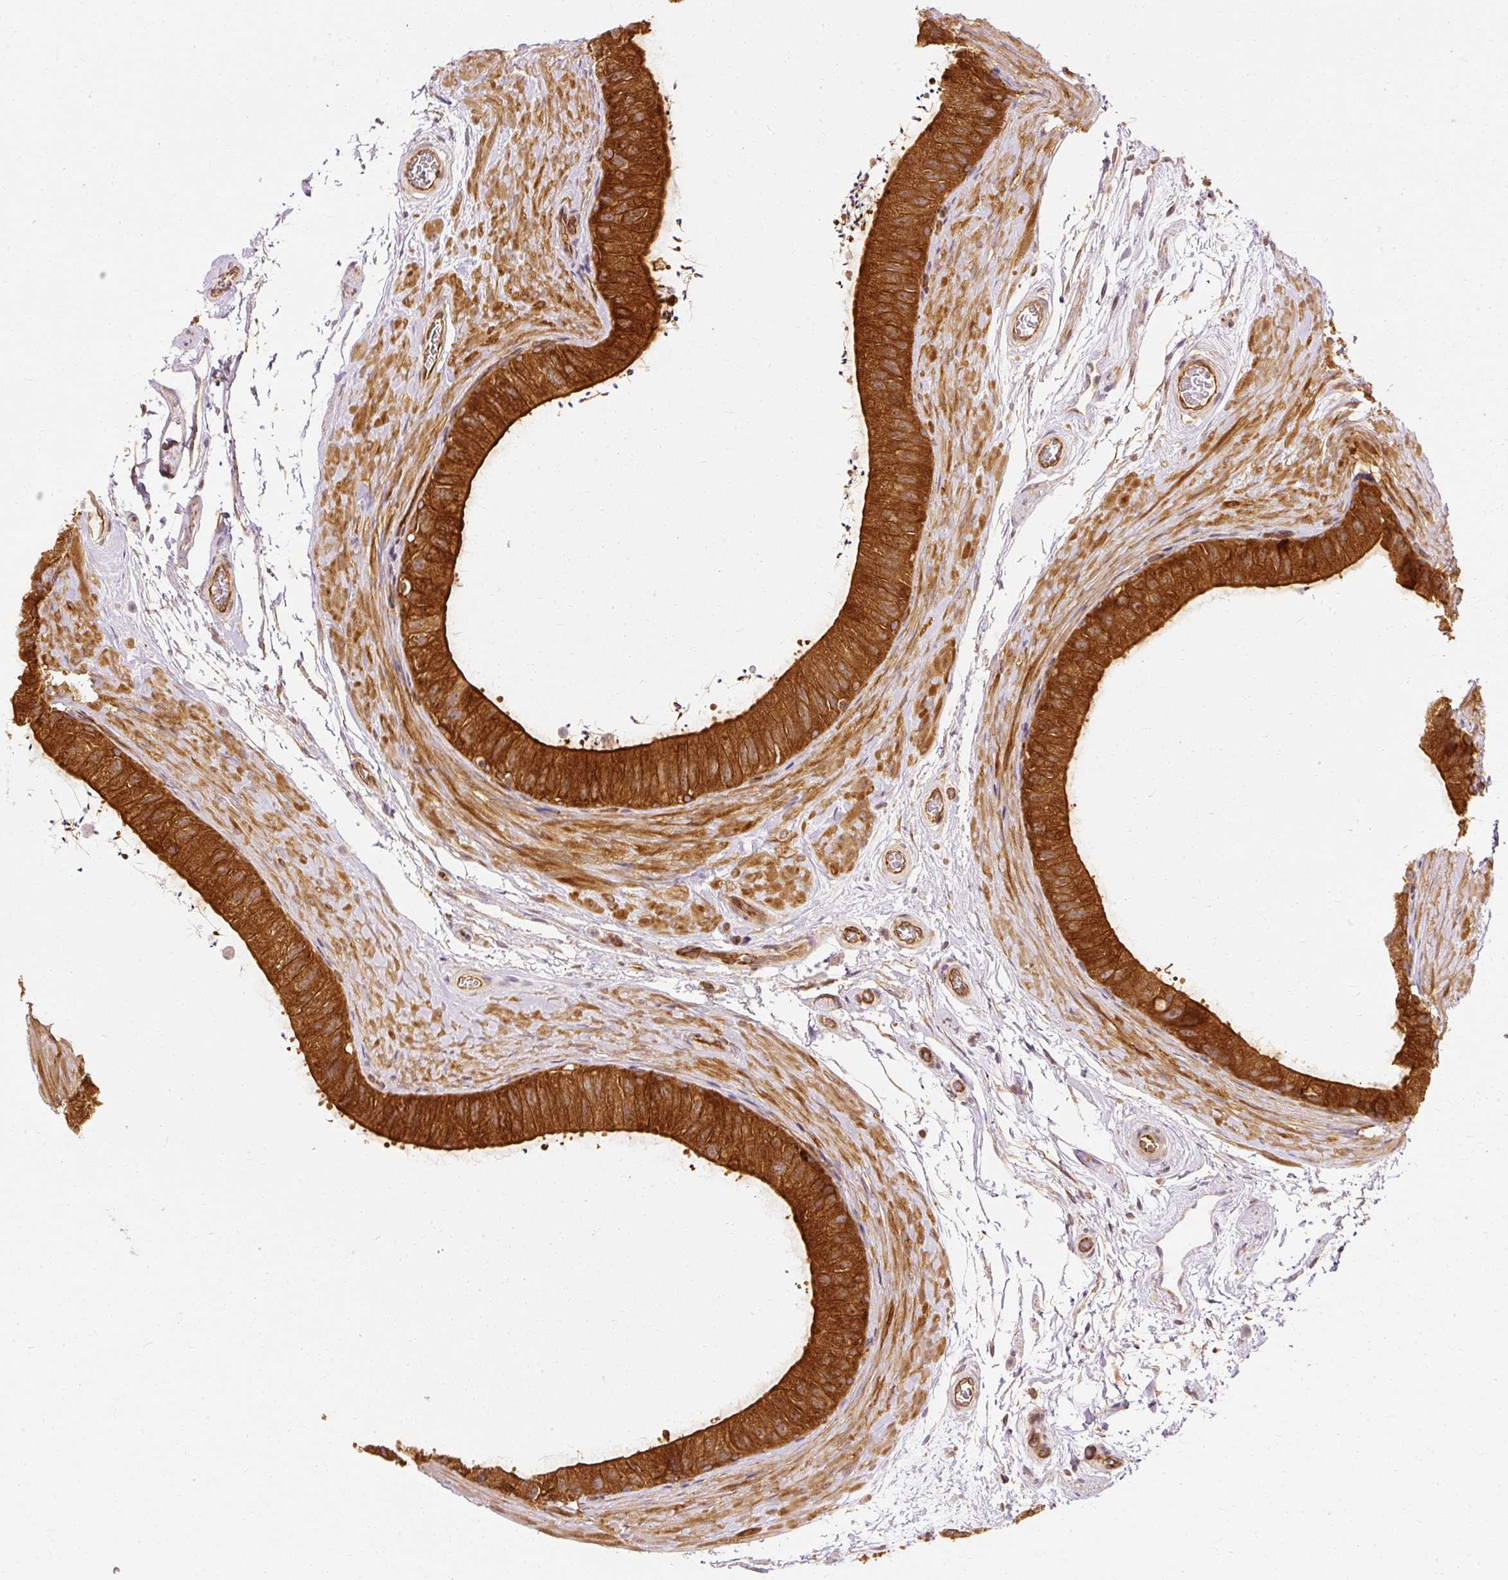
{"staining": {"intensity": "strong", "quantity": ">75%", "location": "cytoplasmic/membranous"}, "tissue": "epididymis", "cell_type": "Glandular cells", "image_type": "normal", "snomed": [{"axis": "morphology", "description": "Normal tissue, NOS"}, {"axis": "topography", "description": "Epididymis"}], "caption": "A high-resolution image shows immunohistochemistry (IHC) staining of normal epididymis, which demonstrates strong cytoplasmic/membranous positivity in about >75% of glandular cells.", "gene": "ARMH3", "patient": {"sex": "male", "age": 55}}